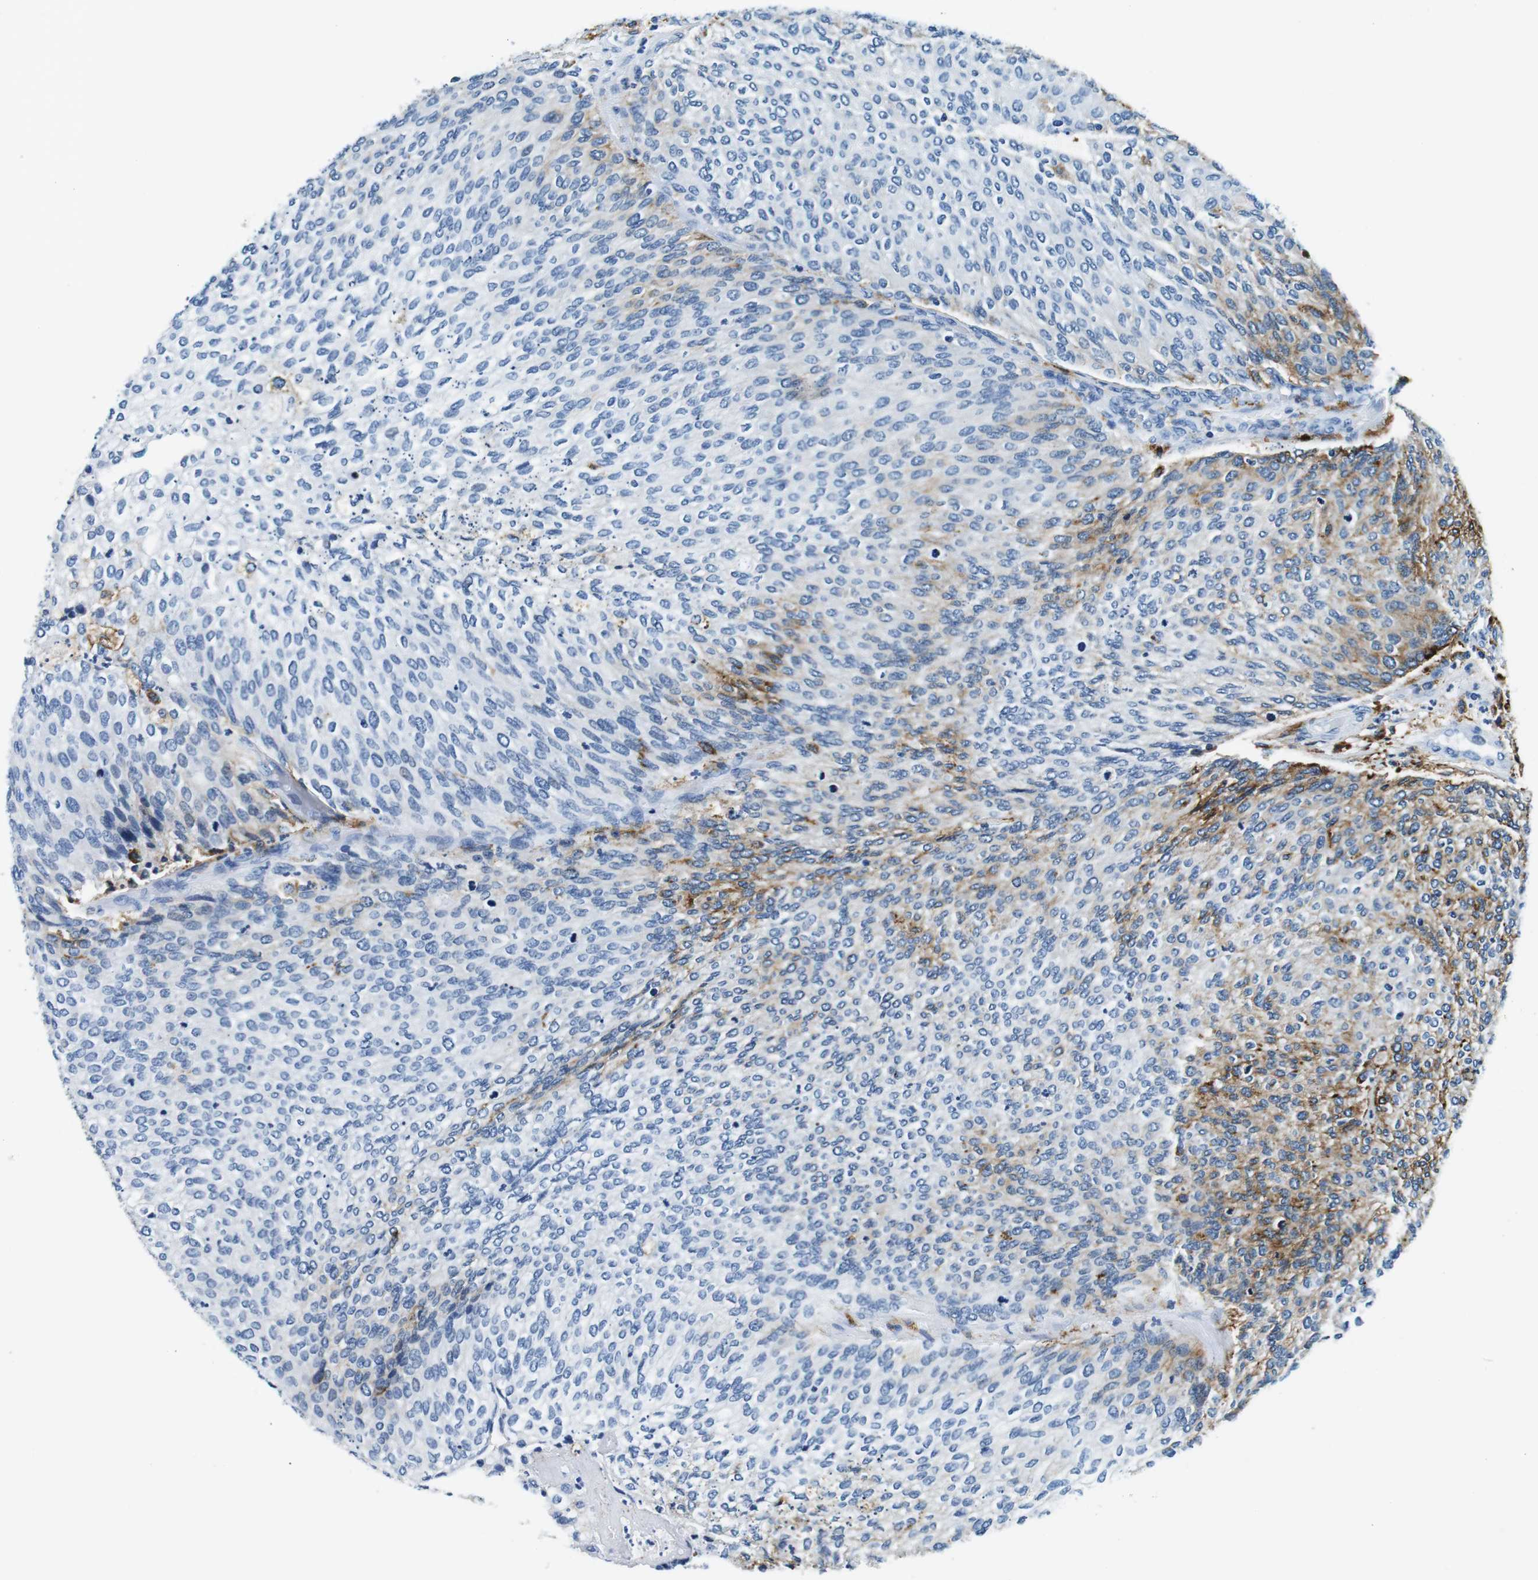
{"staining": {"intensity": "moderate", "quantity": "<25%", "location": "cytoplasmic/membranous"}, "tissue": "urothelial cancer", "cell_type": "Tumor cells", "image_type": "cancer", "snomed": [{"axis": "morphology", "description": "Urothelial carcinoma, Low grade"}, {"axis": "topography", "description": "Urinary bladder"}], "caption": "IHC micrograph of low-grade urothelial carcinoma stained for a protein (brown), which displays low levels of moderate cytoplasmic/membranous staining in about <25% of tumor cells.", "gene": "HLA-DRB1", "patient": {"sex": "female", "age": 79}}